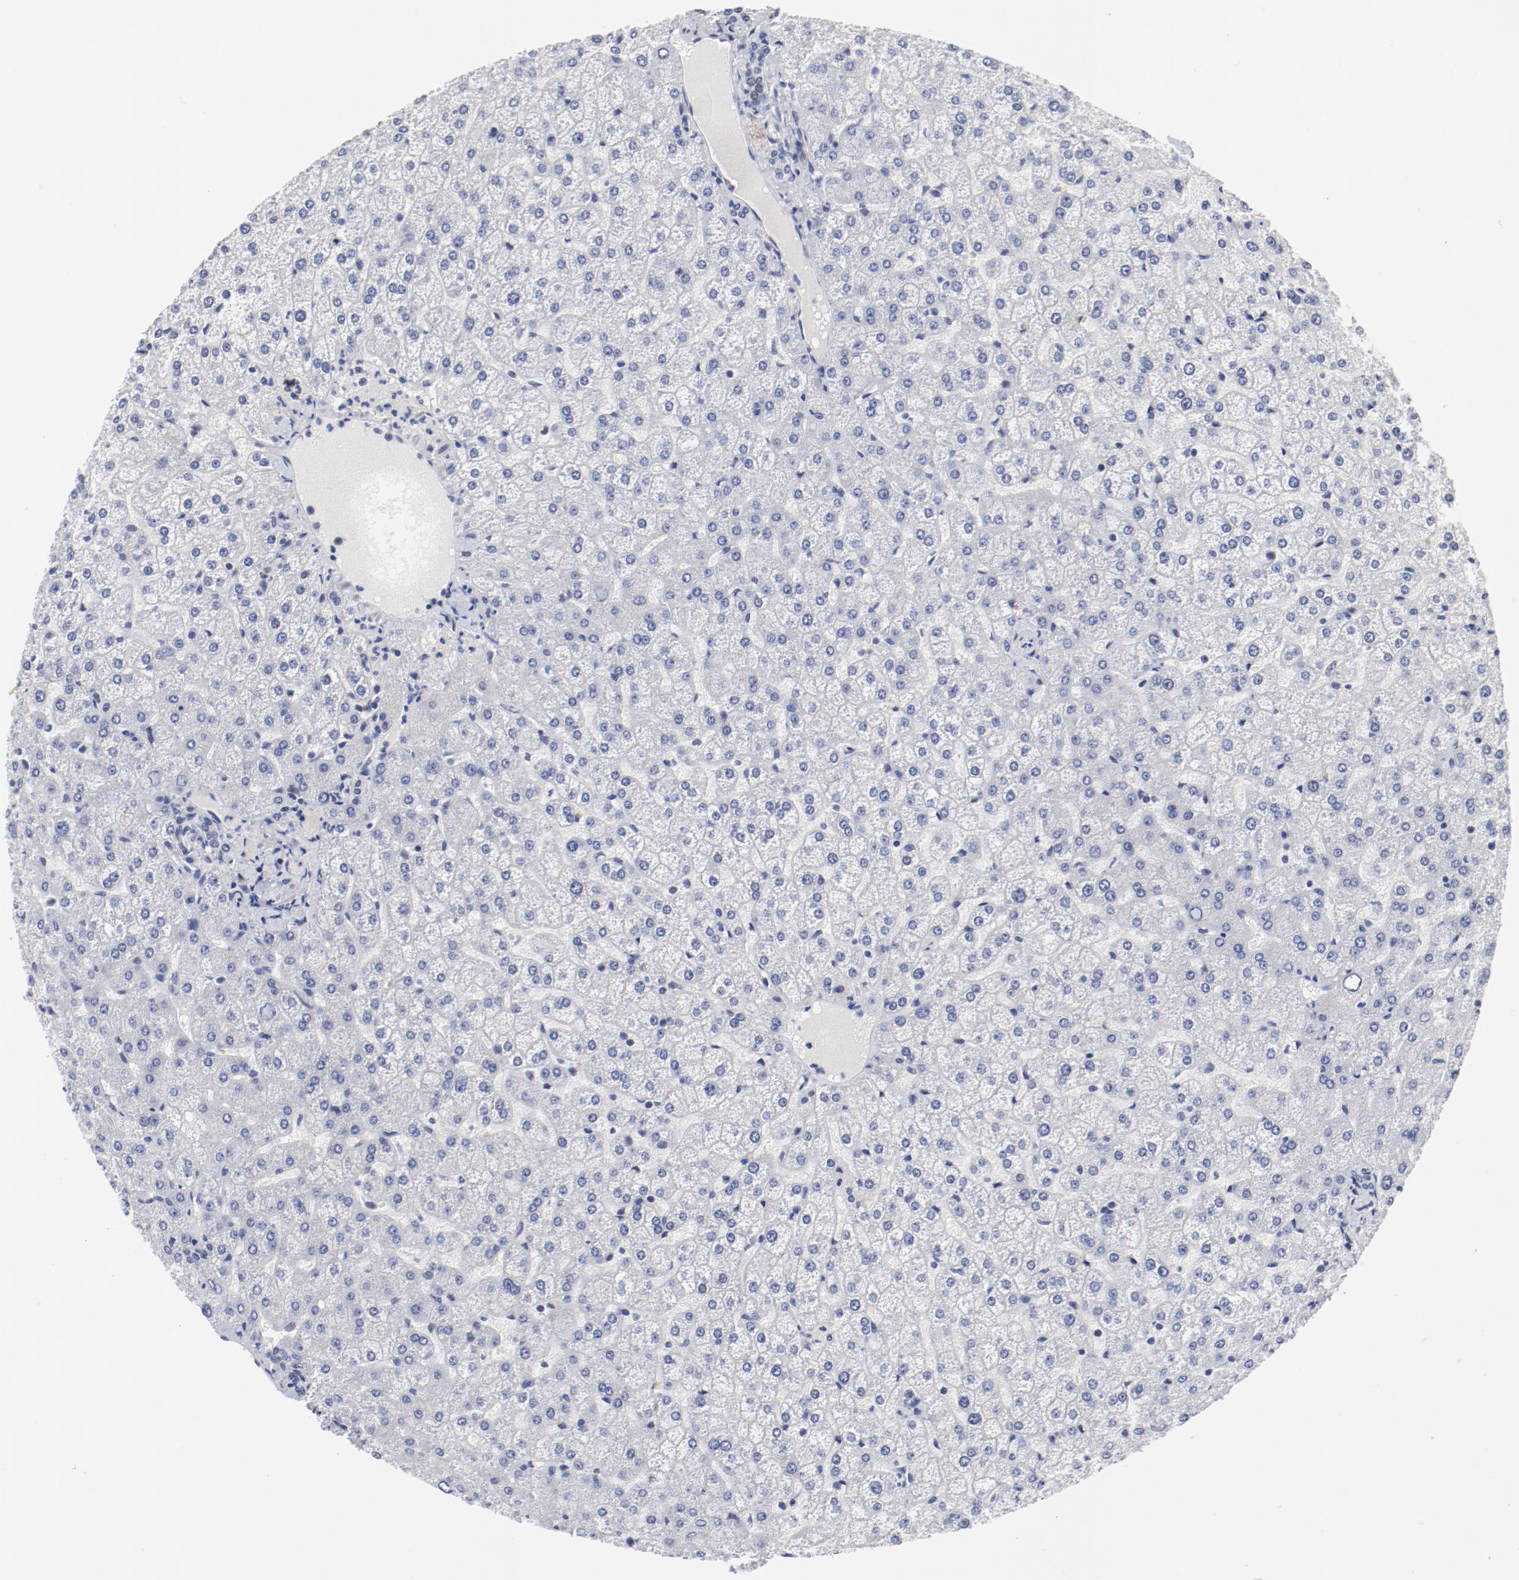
{"staining": {"intensity": "negative", "quantity": "none", "location": "none"}, "tissue": "liver", "cell_type": "Cholangiocytes", "image_type": "normal", "snomed": [{"axis": "morphology", "description": "Normal tissue, NOS"}, {"axis": "topography", "description": "Liver"}], "caption": "Benign liver was stained to show a protein in brown. There is no significant staining in cholangiocytes. (Brightfield microscopy of DAB (3,3'-diaminobenzidine) immunohistochemistry (IHC) at high magnification).", "gene": "KCNK13", "patient": {"sex": "female", "age": 32}}